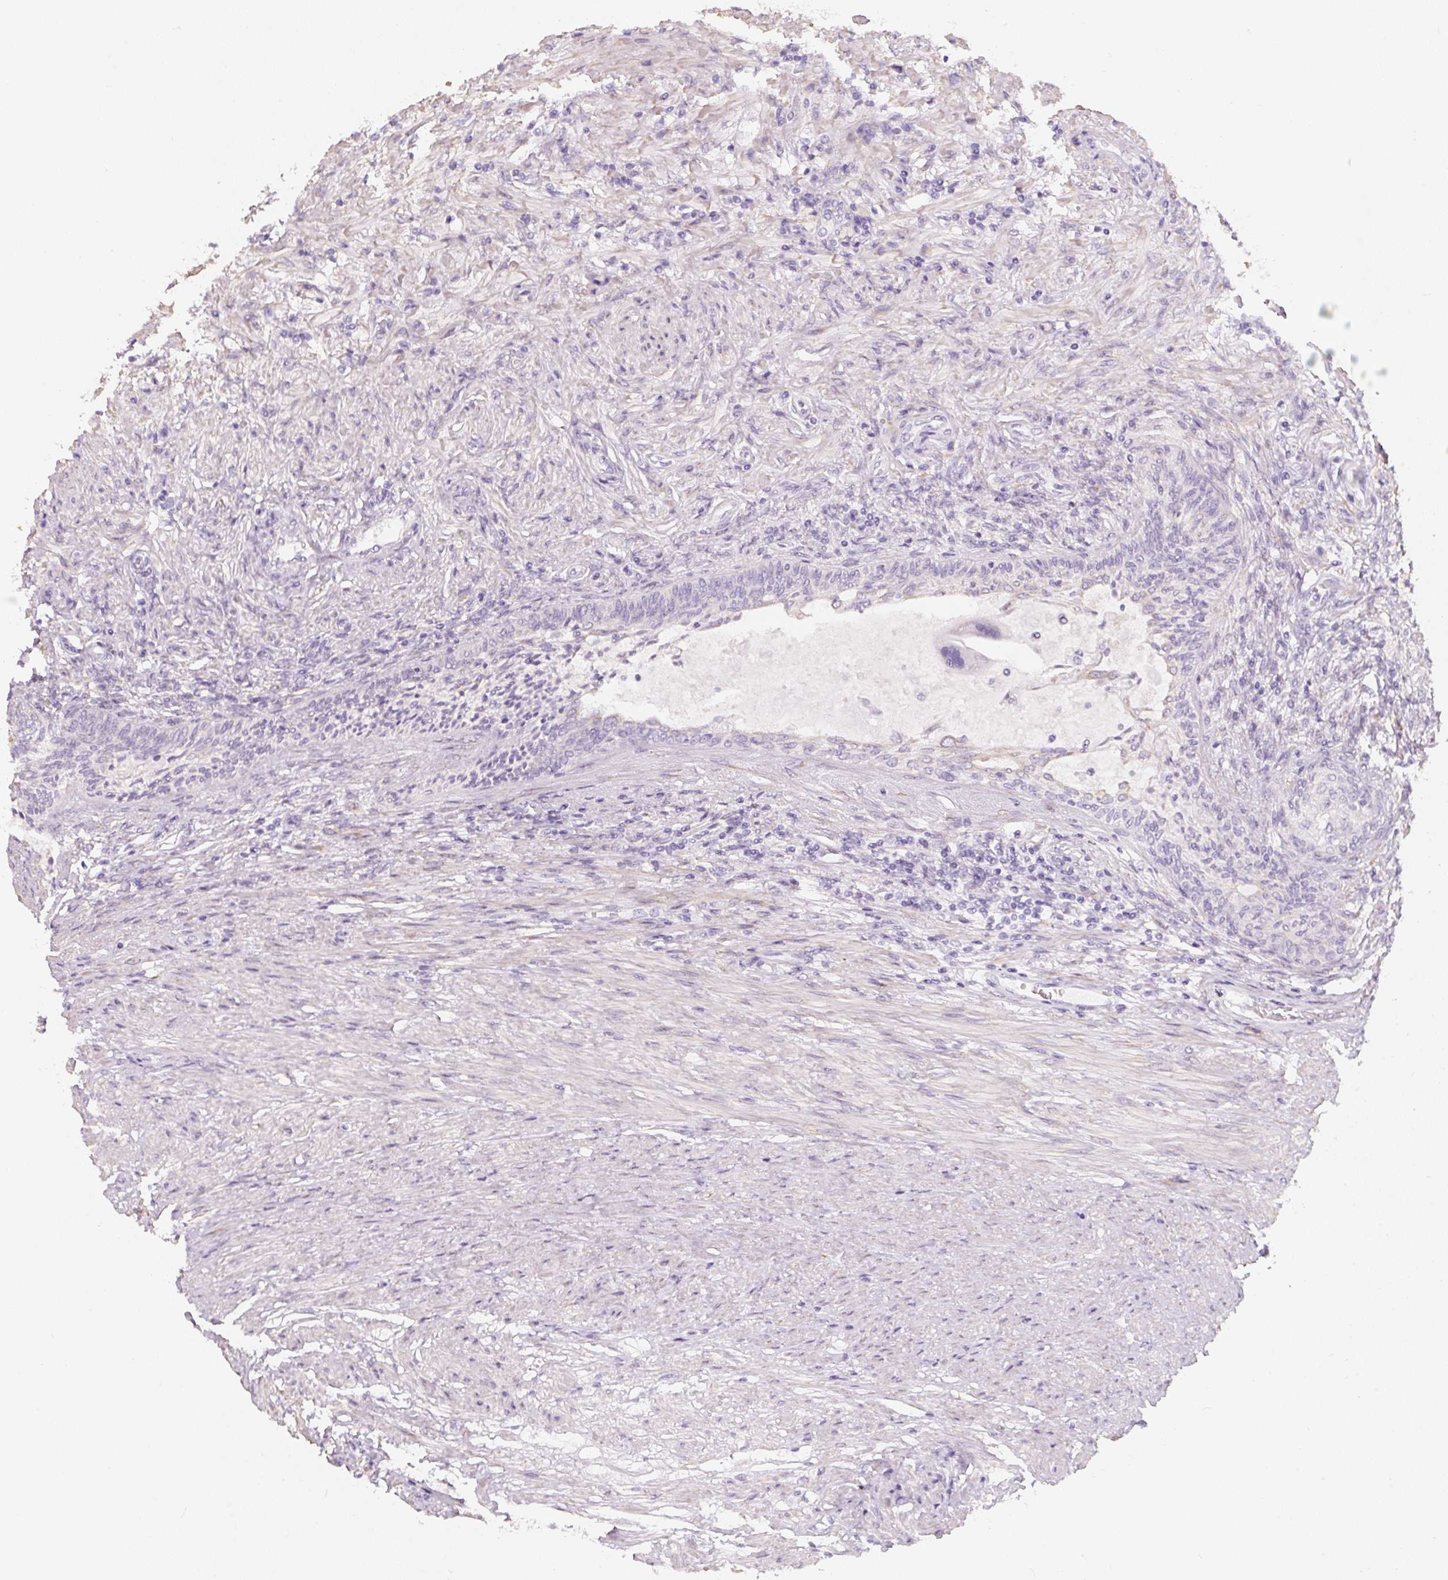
{"staining": {"intensity": "negative", "quantity": "none", "location": "none"}, "tissue": "prostate cancer", "cell_type": "Tumor cells", "image_type": "cancer", "snomed": [{"axis": "morphology", "description": "Adenocarcinoma, High grade"}, {"axis": "topography", "description": "Prostate"}], "caption": "Tumor cells are negative for protein expression in human high-grade adenocarcinoma (prostate).", "gene": "PWWP3B", "patient": {"sex": "male", "age": 69}}